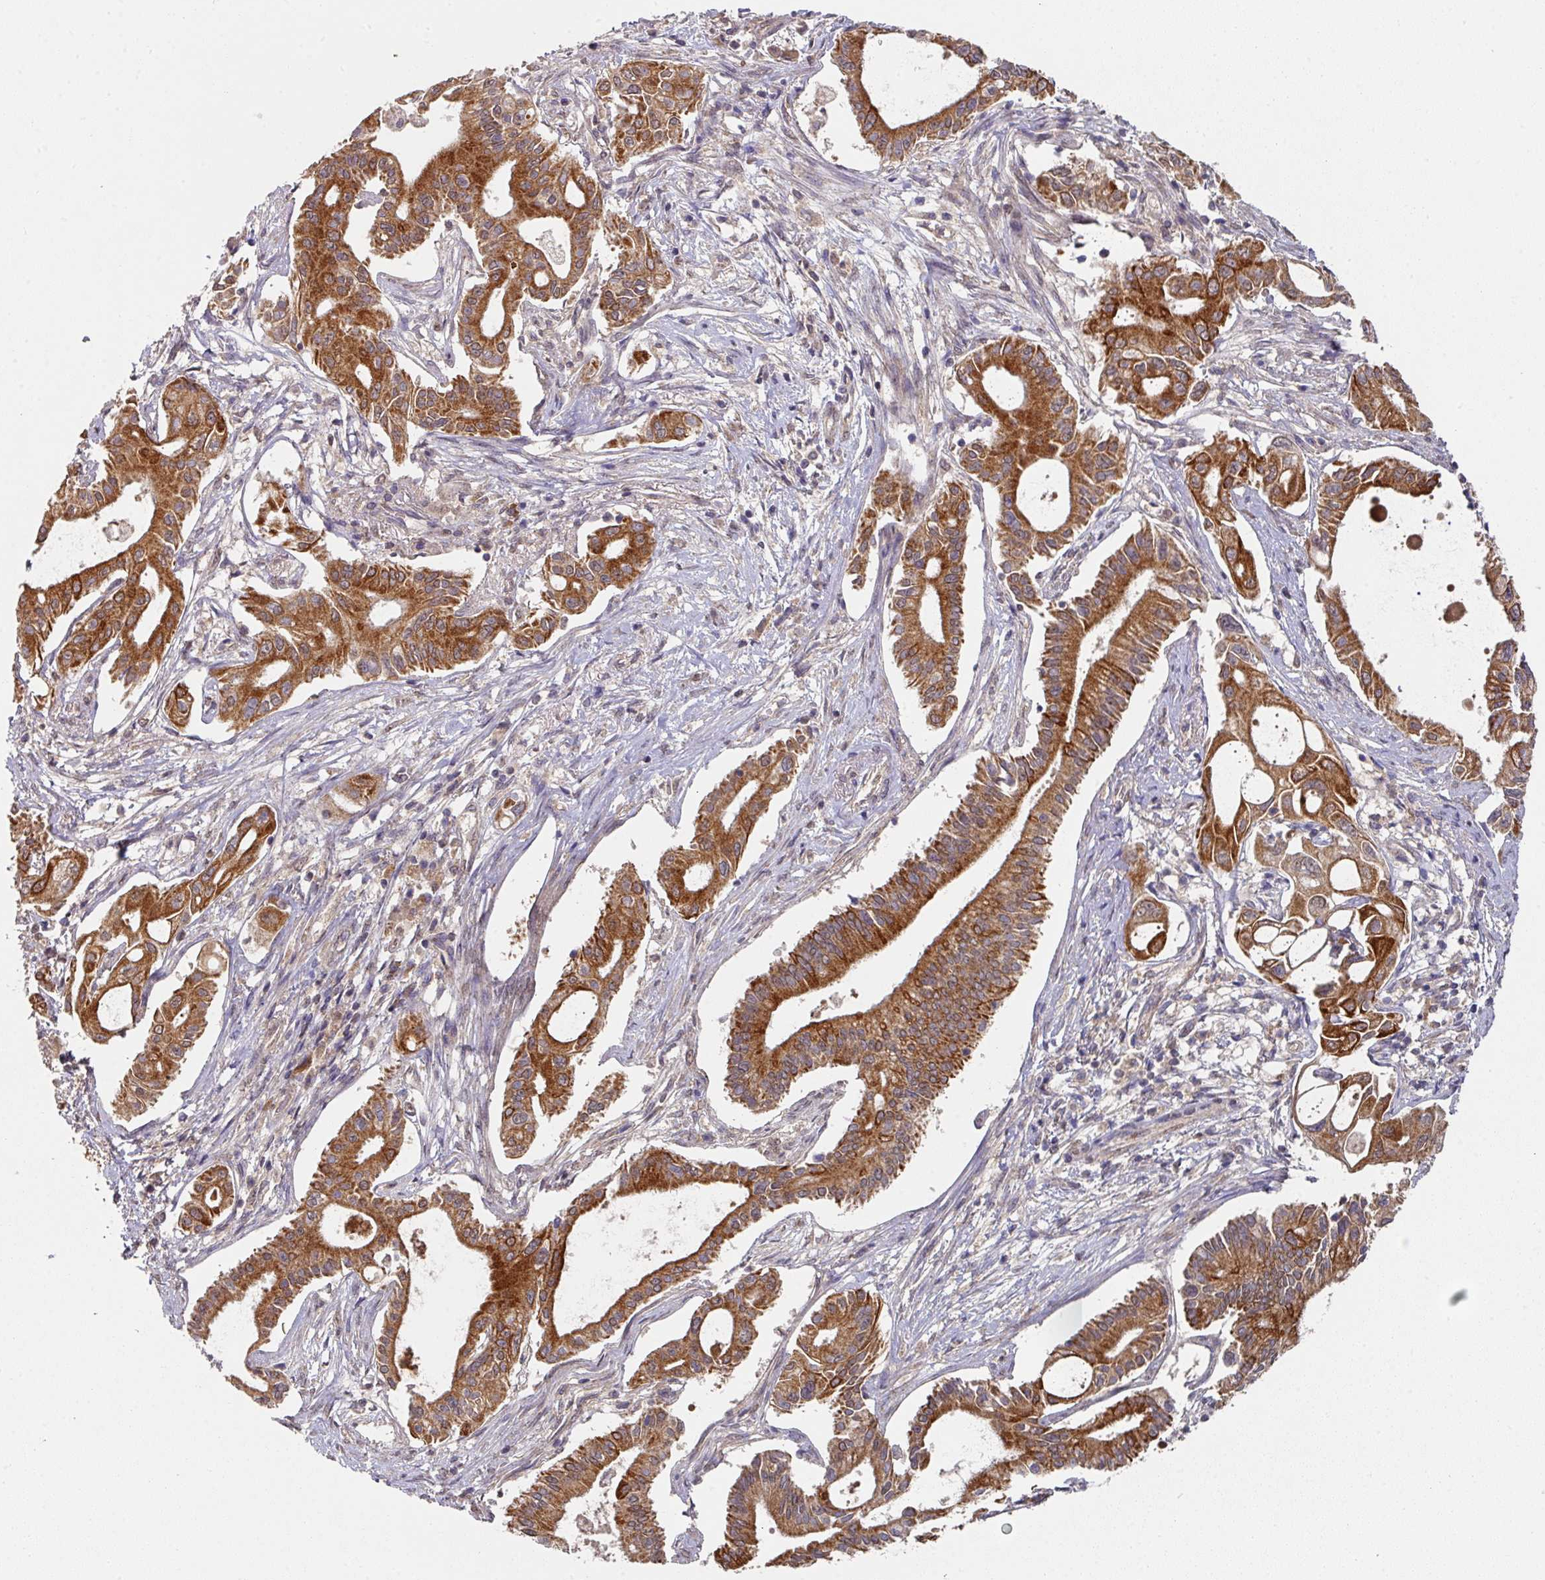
{"staining": {"intensity": "strong", "quantity": ">75%", "location": "cytoplasmic/membranous"}, "tissue": "pancreatic cancer", "cell_type": "Tumor cells", "image_type": "cancer", "snomed": [{"axis": "morphology", "description": "Adenocarcinoma, NOS"}, {"axis": "topography", "description": "Pancreas"}], "caption": "Brown immunohistochemical staining in pancreatic cancer shows strong cytoplasmic/membranous staining in about >75% of tumor cells.", "gene": "EXTL3", "patient": {"sex": "female", "age": 68}}